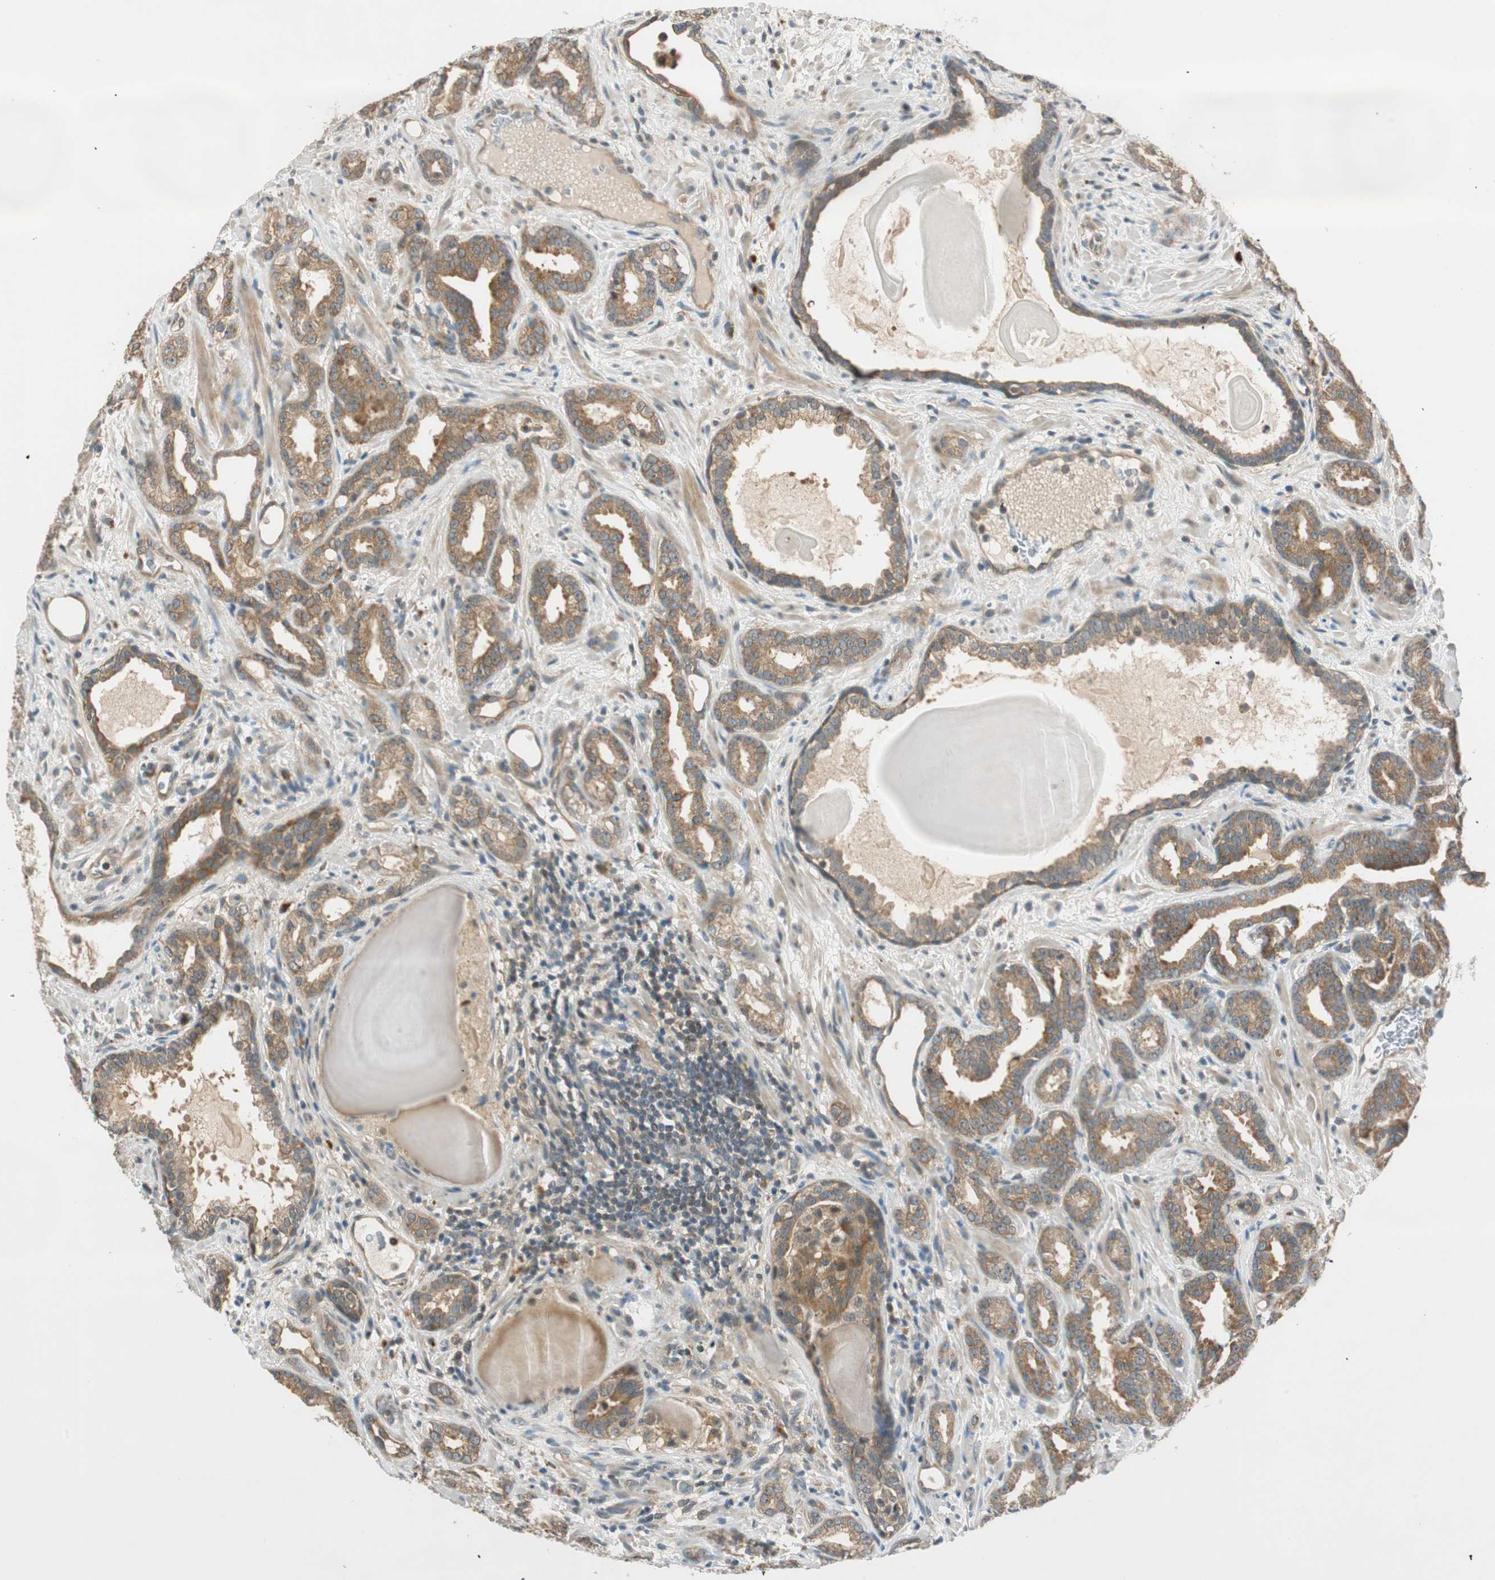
{"staining": {"intensity": "moderate", "quantity": ">75%", "location": "cytoplasmic/membranous"}, "tissue": "prostate cancer", "cell_type": "Tumor cells", "image_type": "cancer", "snomed": [{"axis": "morphology", "description": "Adenocarcinoma, Low grade"}, {"axis": "topography", "description": "Prostate"}], "caption": "Immunohistochemical staining of prostate cancer (adenocarcinoma (low-grade)) demonstrates moderate cytoplasmic/membranous protein staining in approximately >75% of tumor cells.", "gene": "PSMD8", "patient": {"sex": "male", "age": 63}}